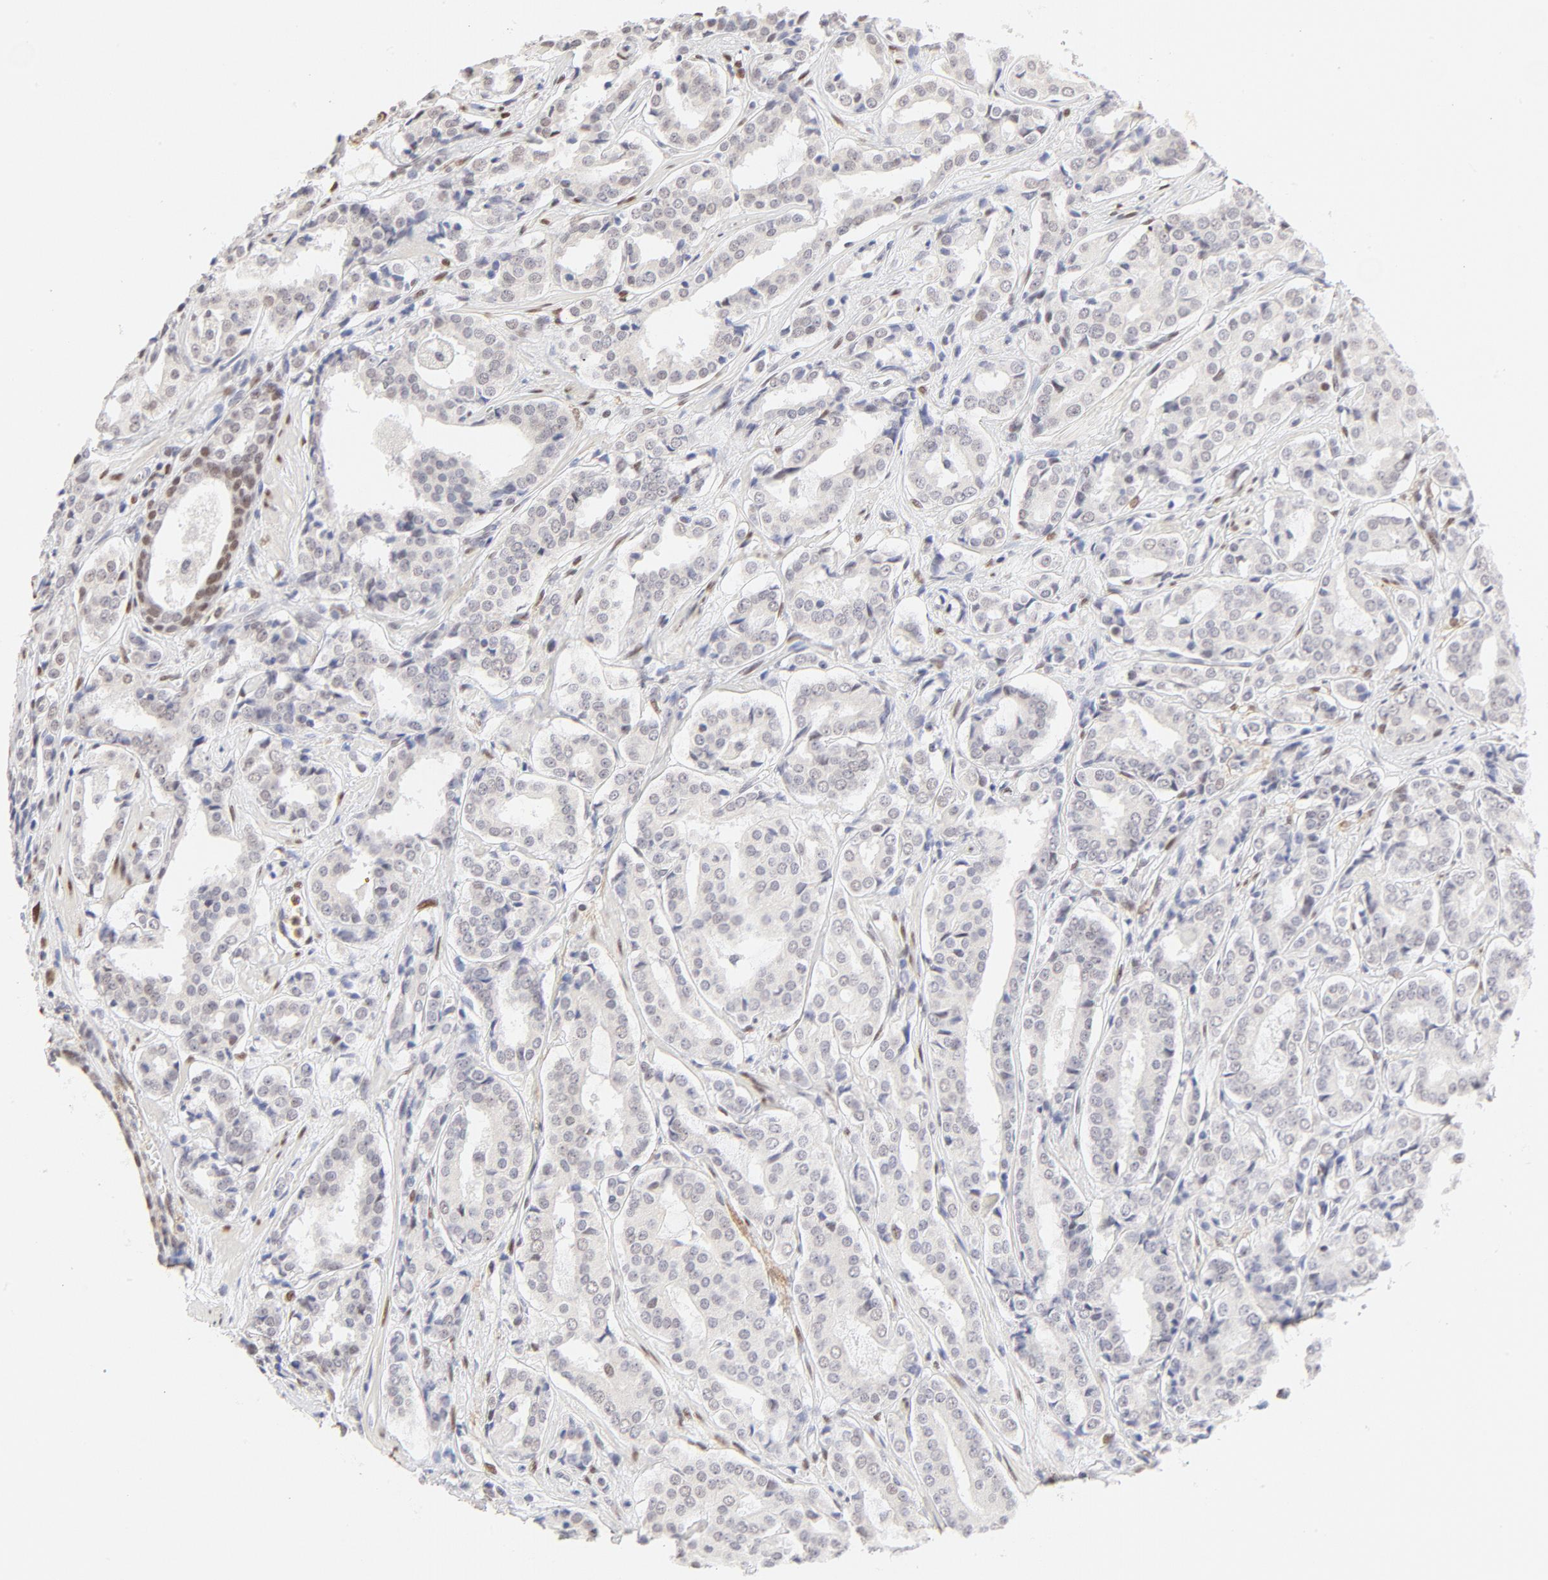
{"staining": {"intensity": "weak", "quantity": "<25%", "location": "nuclear"}, "tissue": "prostate cancer", "cell_type": "Tumor cells", "image_type": "cancer", "snomed": [{"axis": "morphology", "description": "Adenocarcinoma, Medium grade"}, {"axis": "topography", "description": "Prostate"}], "caption": "IHC of human prostate cancer (adenocarcinoma (medium-grade)) reveals no expression in tumor cells.", "gene": "PBX1", "patient": {"sex": "male", "age": 60}}